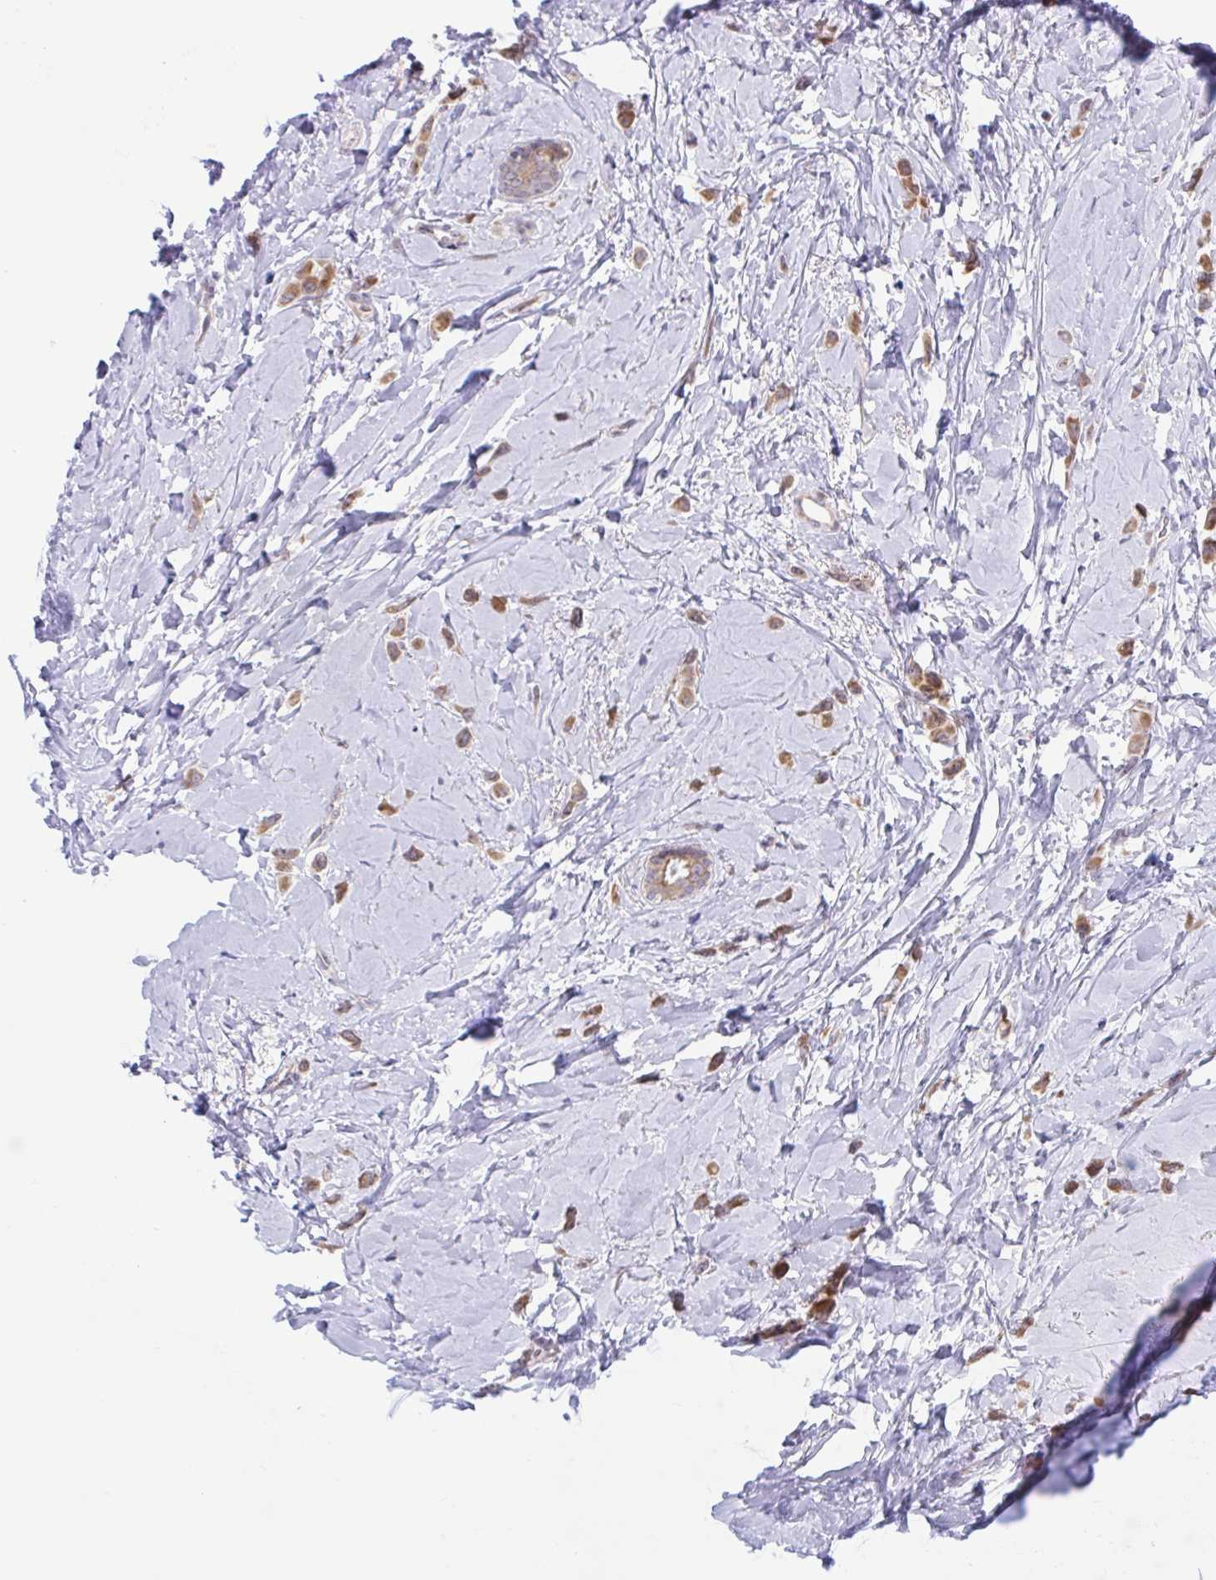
{"staining": {"intensity": "moderate", "quantity": ">75%", "location": "cytoplasmic/membranous"}, "tissue": "breast cancer", "cell_type": "Tumor cells", "image_type": "cancer", "snomed": [{"axis": "morphology", "description": "Lobular carcinoma"}, {"axis": "topography", "description": "Breast"}], "caption": "Immunohistochemical staining of lobular carcinoma (breast) exhibits medium levels of moderate cytoplasmic/membranous expression in approximately >75% of tumor cells.", "gene": "CAMLG", "patient": {"sex": "female", "age": 66}}